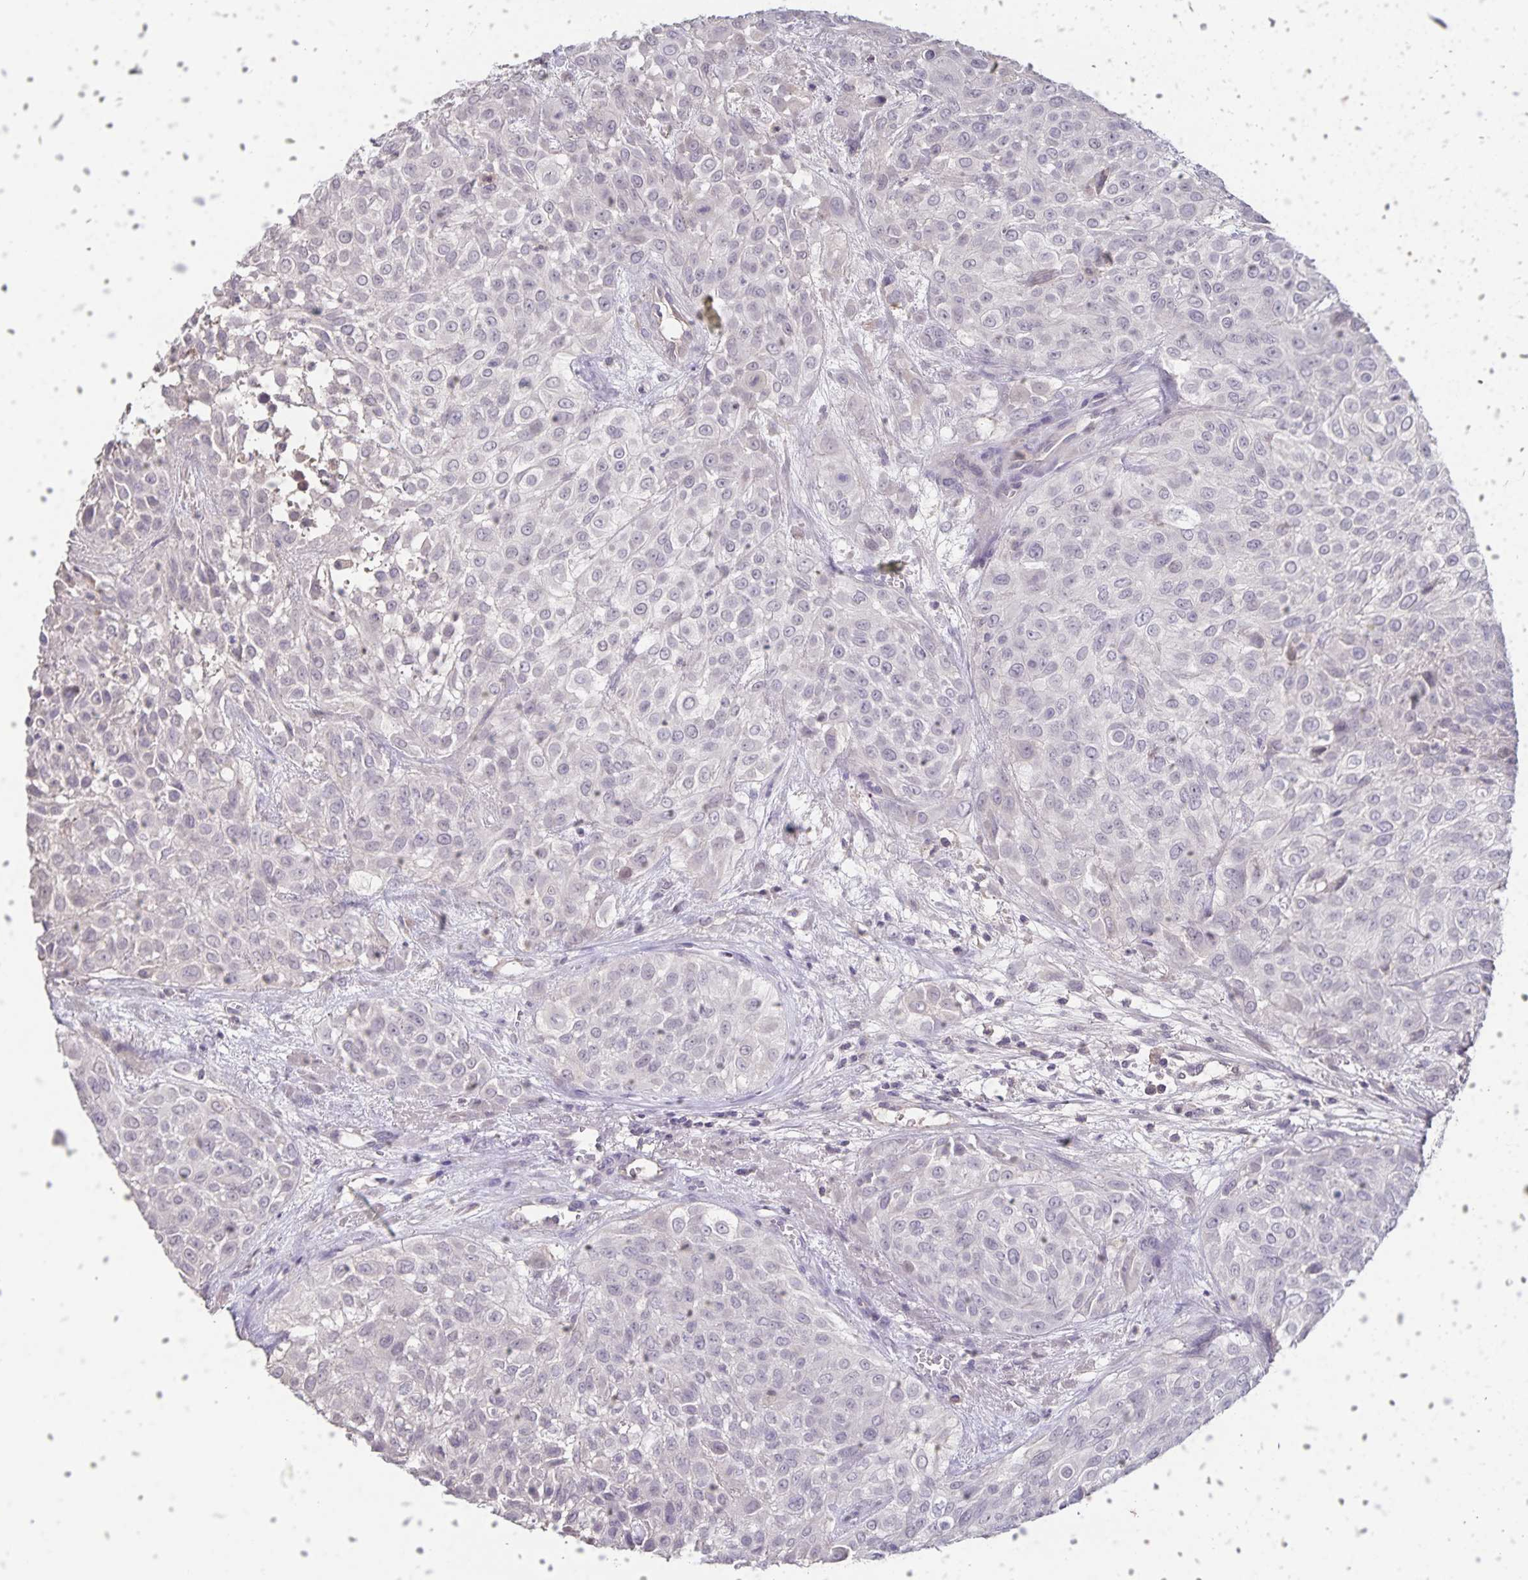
{"staining": {"intensity": "negative", "quantity": "none", "location": "none"}, "tissue": "urothelial cancer", "cell_type": "Tumor cells", "image_type": "cancer", "snomed": [{"axis": "morphology", "description": "Urothelial carcinoma, High grade"}, {"axis": "topography", "description": "Urinary bladder"}], "caption": "A high-resolution micrograph shows immunohistochemistry staining of urothelial cancer, which displays no significant staining in tumor cells.", "gene": "INSL5", "patient": {"sex": "male", "age": 57}}